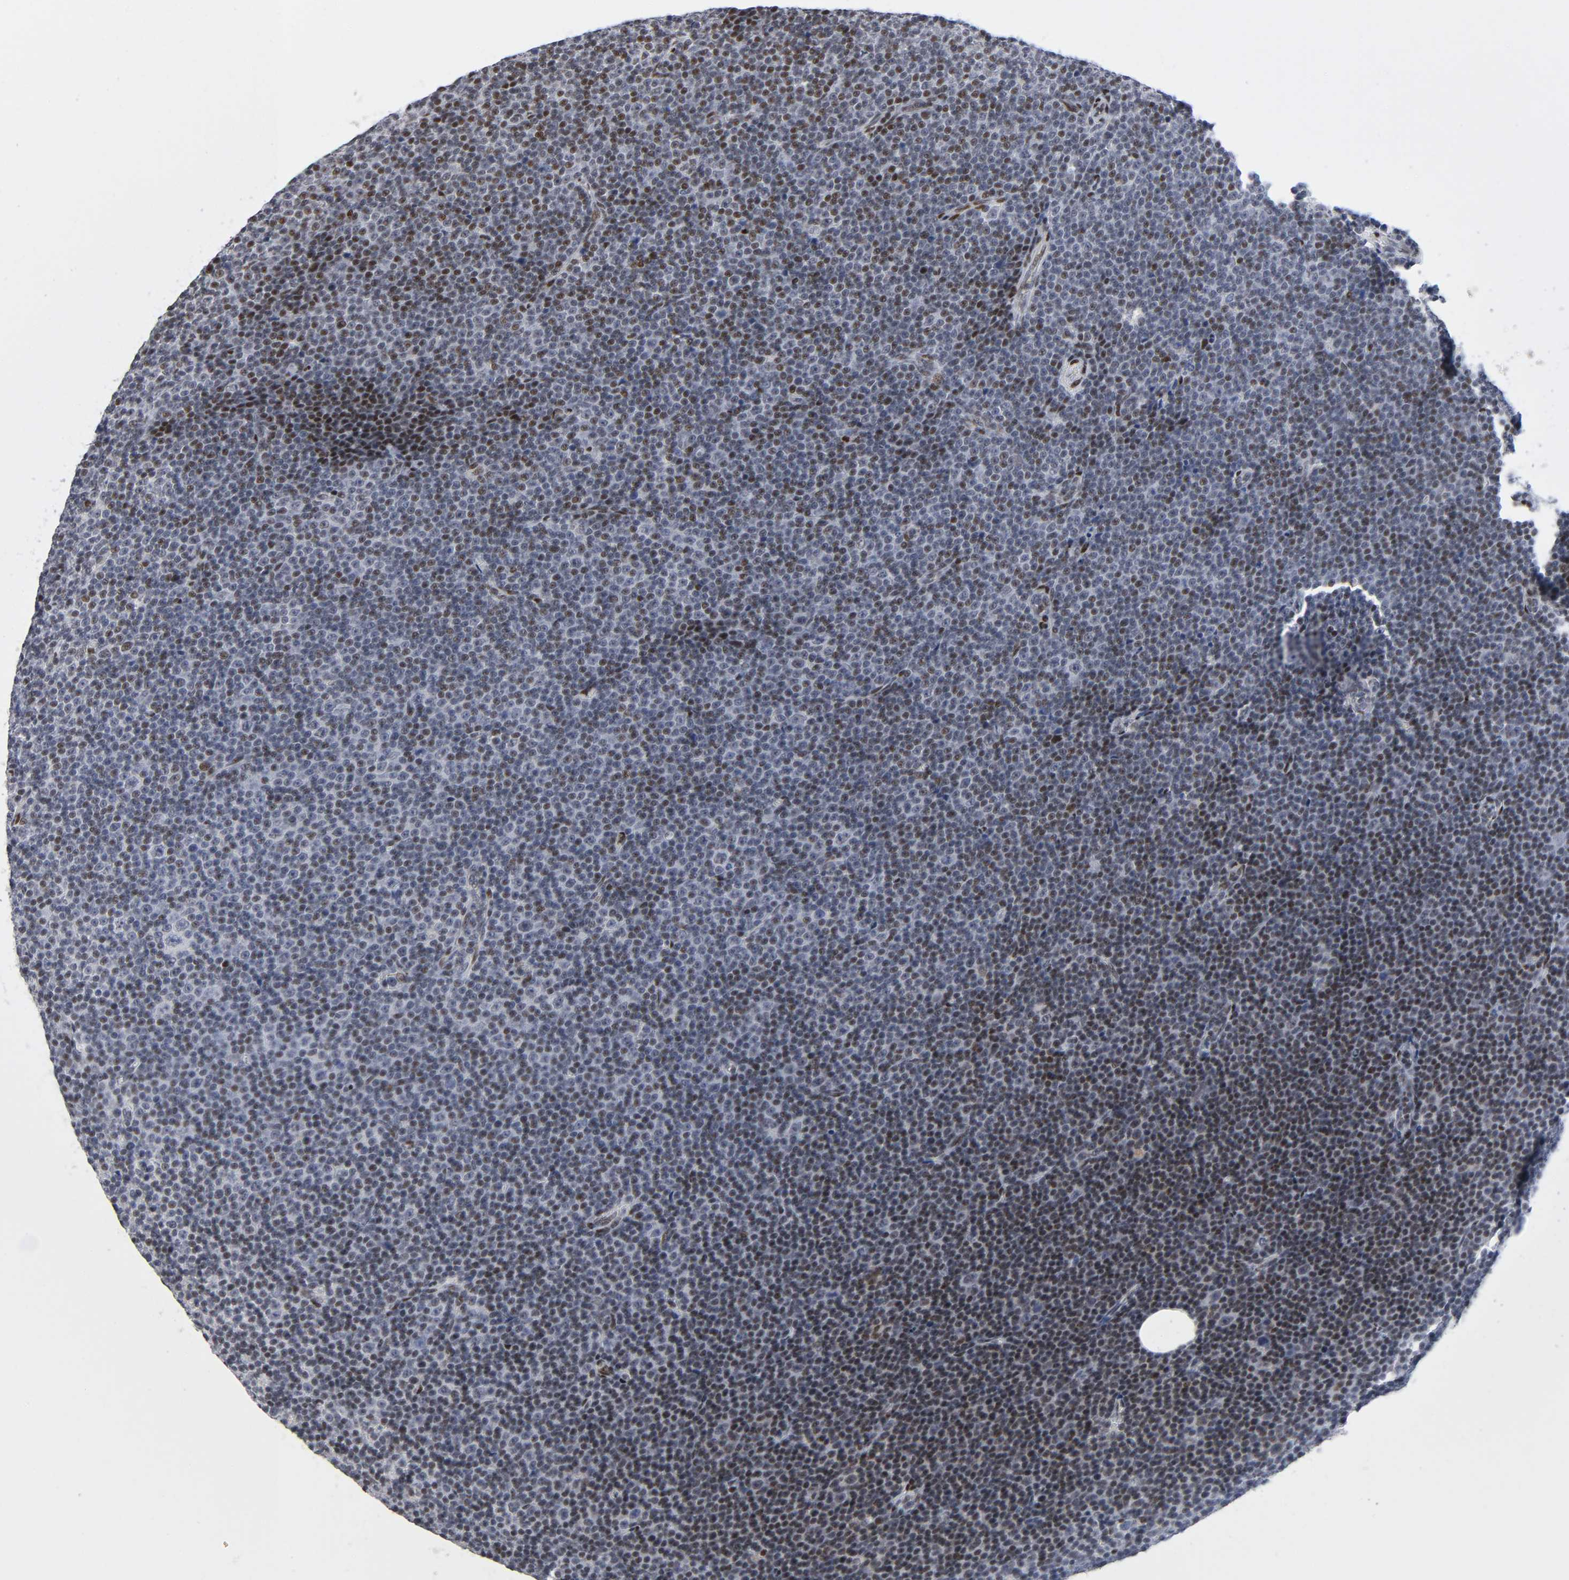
{"staining": {"intensity": "moderate", "quantity": "25%-75%", "location": "nuclear"}, "tissue": "lymphoma", "cell_type": "Tumor cells", "image_type": "cancer", "snomed": [{"axis": "morphology", "description": "Malignant lymphoma, non-Hodgkin's type, Low grade"}, {"axis": "topography", "description": "Lymph node"}], "caption": "This is an image of immunohistochemistry staining of lymphoma, which shows moderate positivity in the nuclear of tumor cells.", "gene": "SP3", "patient": {"sex": "female", "age": 67}}